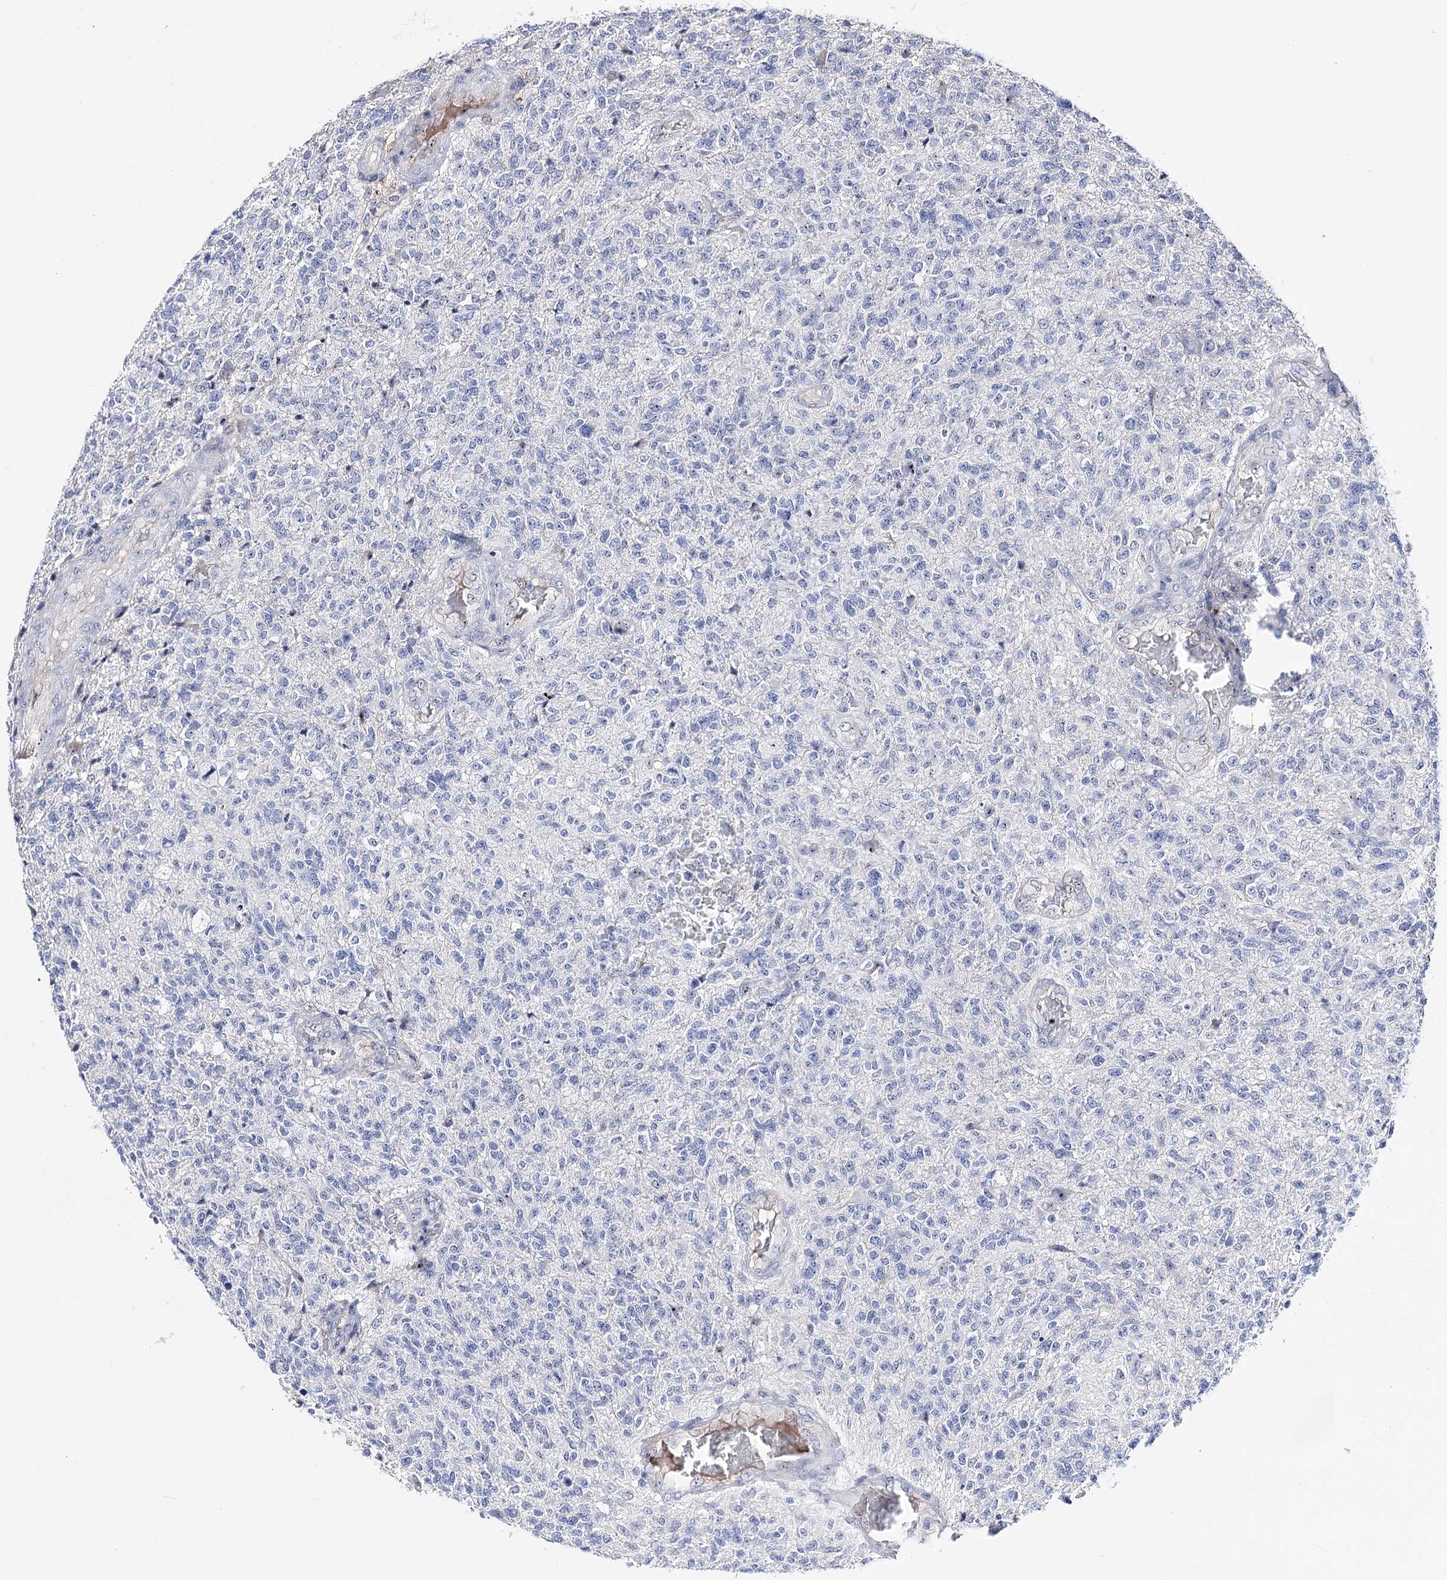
{"staining": {"intensity": "negative", "quantity": "none", "location": "none"}, "tissue": "glioma", "cell_type": "Tumor cells", "image_type": "cancer", "snomed": [{"axis": "morphology", "description": "Glioma, malignant, High grade"}, {"axis": "topography", "description": "Brain"}], "caption": "Immunohistochemistry image of glioma stained for a protein (brown), which reveals no positivity in tumor cells.", "gene": "PCGF5", "patient": {"sex": "male", "age": 56}}